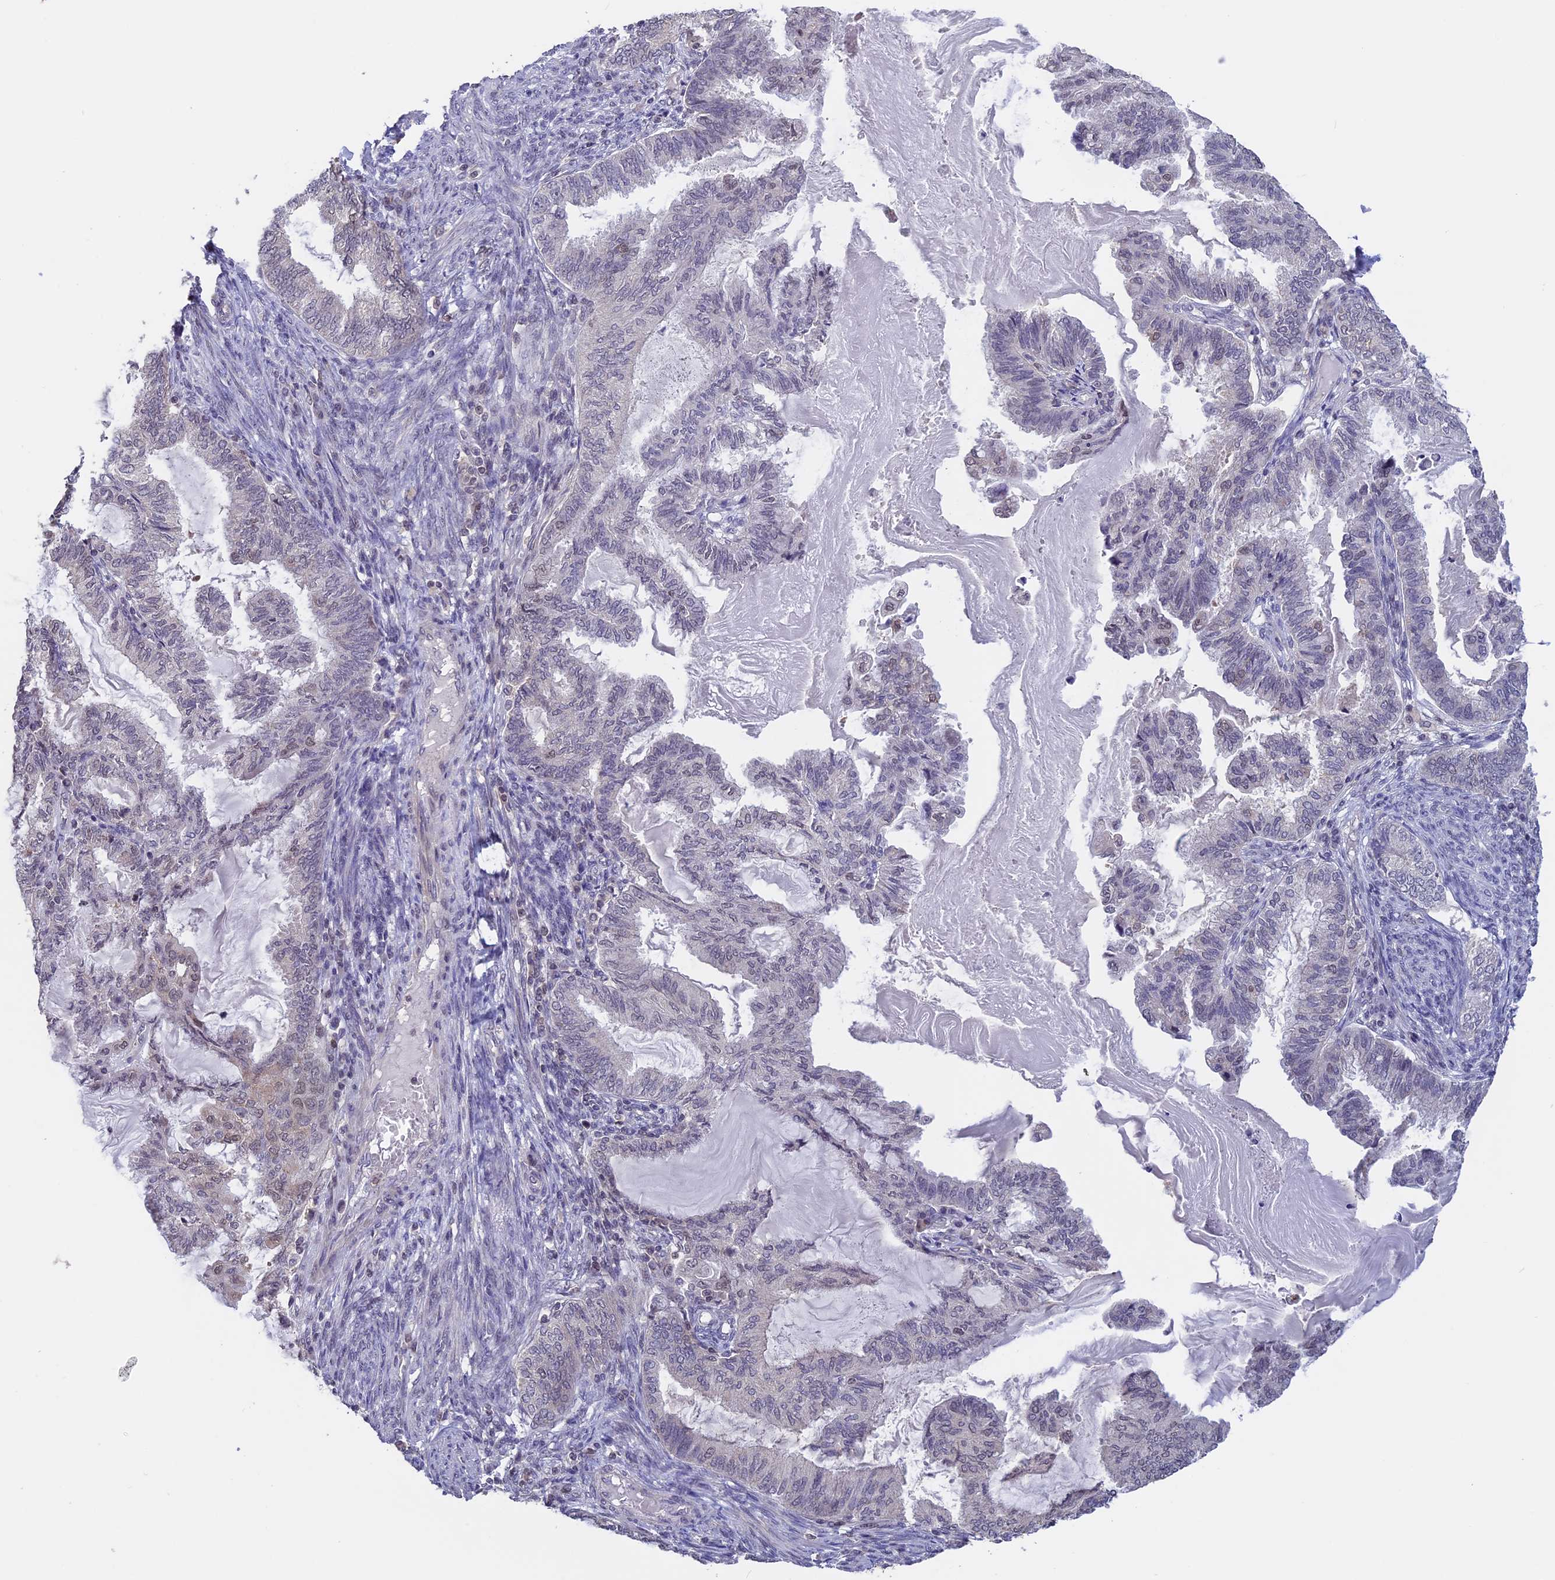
{"staining": {"intensity": "negative", "quantity": "none", "location": "none"}, "tissue": "endometrial cancer", "cell_type": "Tumor cells", "image_type": "cancer", "snomed": [{"axis": "morphology", "description": "Adenocarcinoma, NOS"}, {"axis": "topography", "description": "Endometrium"}], "caption": "This is a micrograph of immunohistochemistry staining of endometrial adenocarcinoma, which shows no staining in tumor cells.", "gene": "RFC5", "patient": {"sex": "female", "age": 86}}